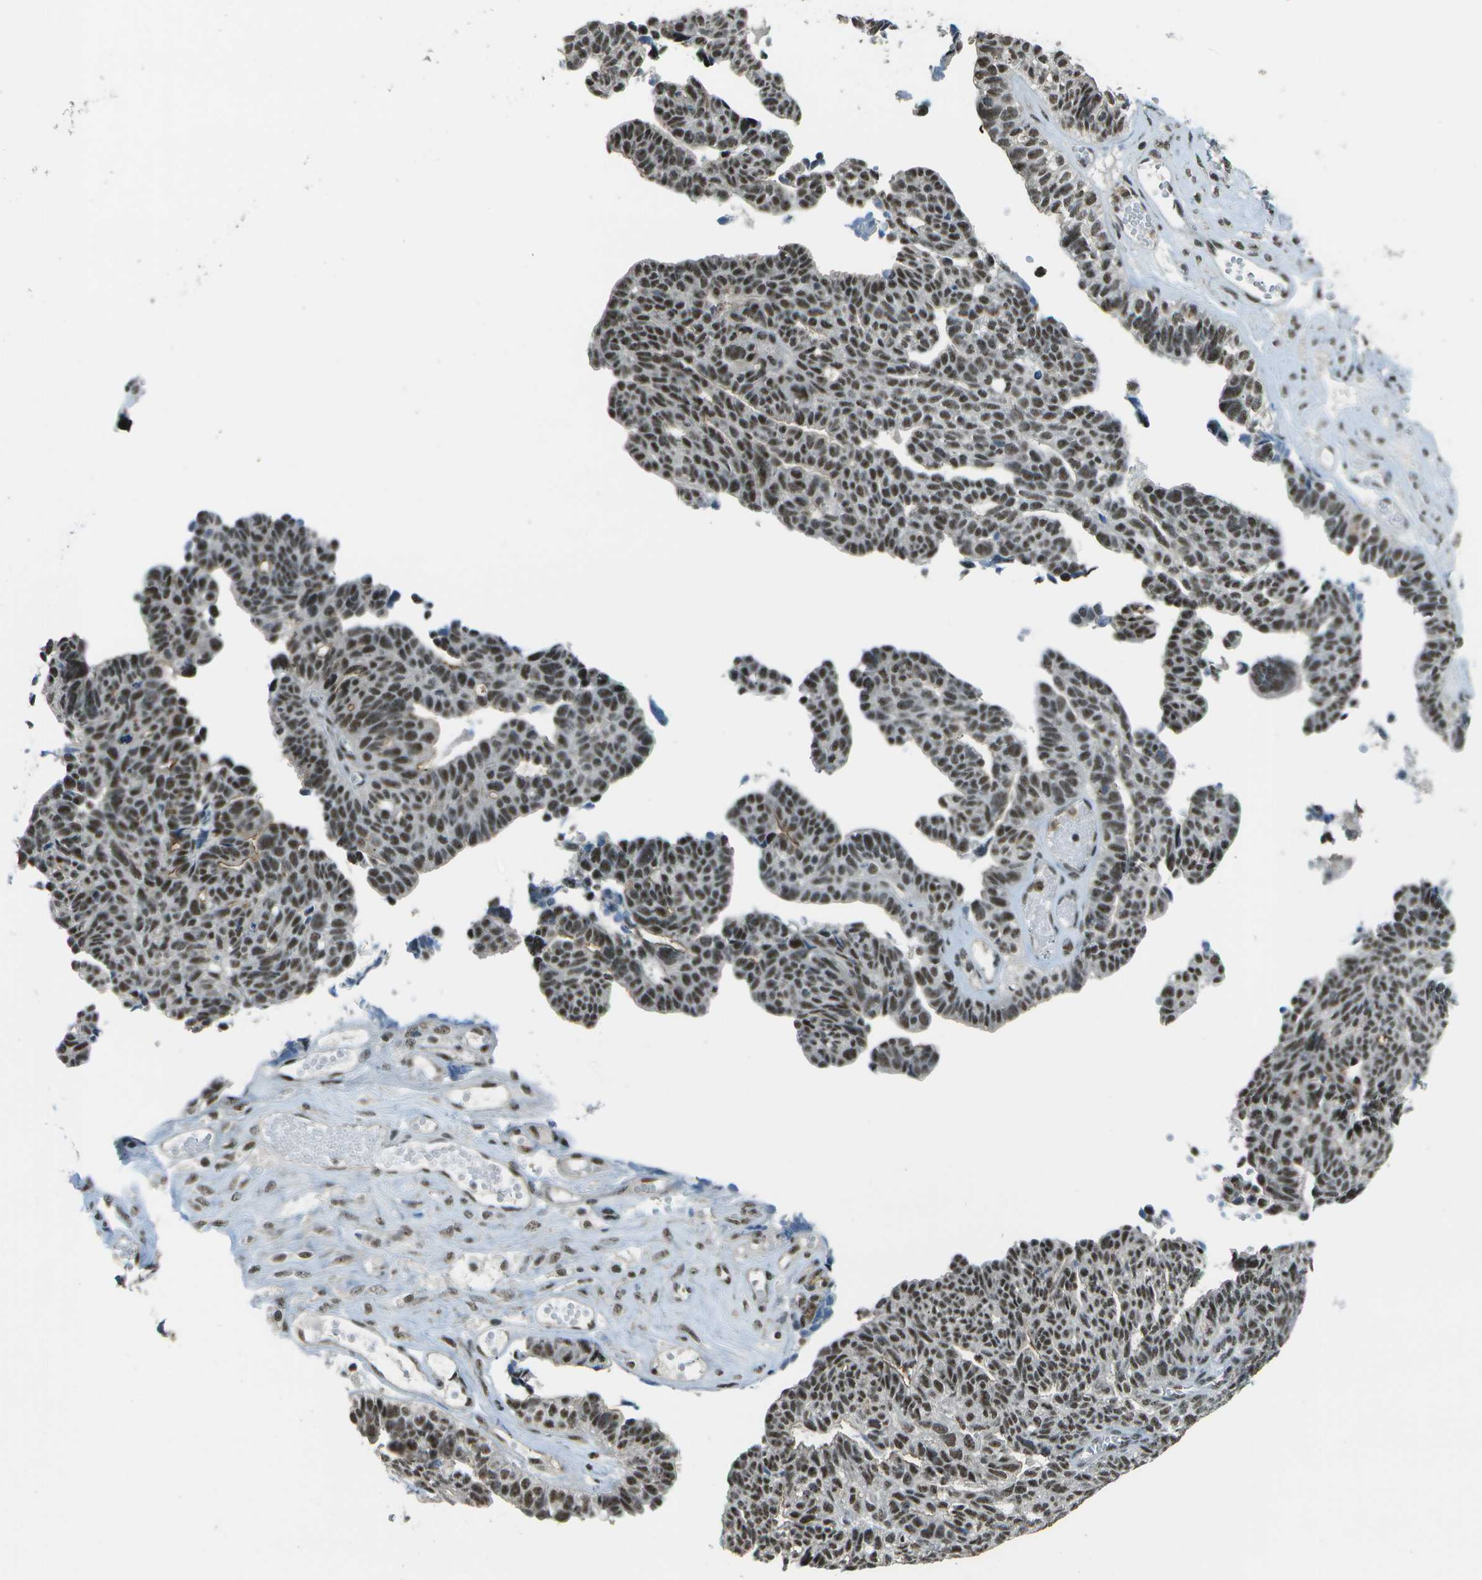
{"staining": {"intensity": "moderate", "quantity": ">75%", "location": "nuclear"}, "tissue": "ovarian cancer", "cell_type": "Tumor cells", "image_type": "cancer", "snomed": [{"axis": "morphology", "description": "Cystadenocarcinoma, serous, NOS"}, {"axis": "topography", "description": "Ovary"}], "caption": "An image showing moderate nuclear positivity in about >75% of tumor cells in ovarian cancer (serous cystadenocarcinoma), as visualized by brown immunohistochemical staining.", "gene": "DEPDC1", "patient": {"sex": "female", "age": 79}}